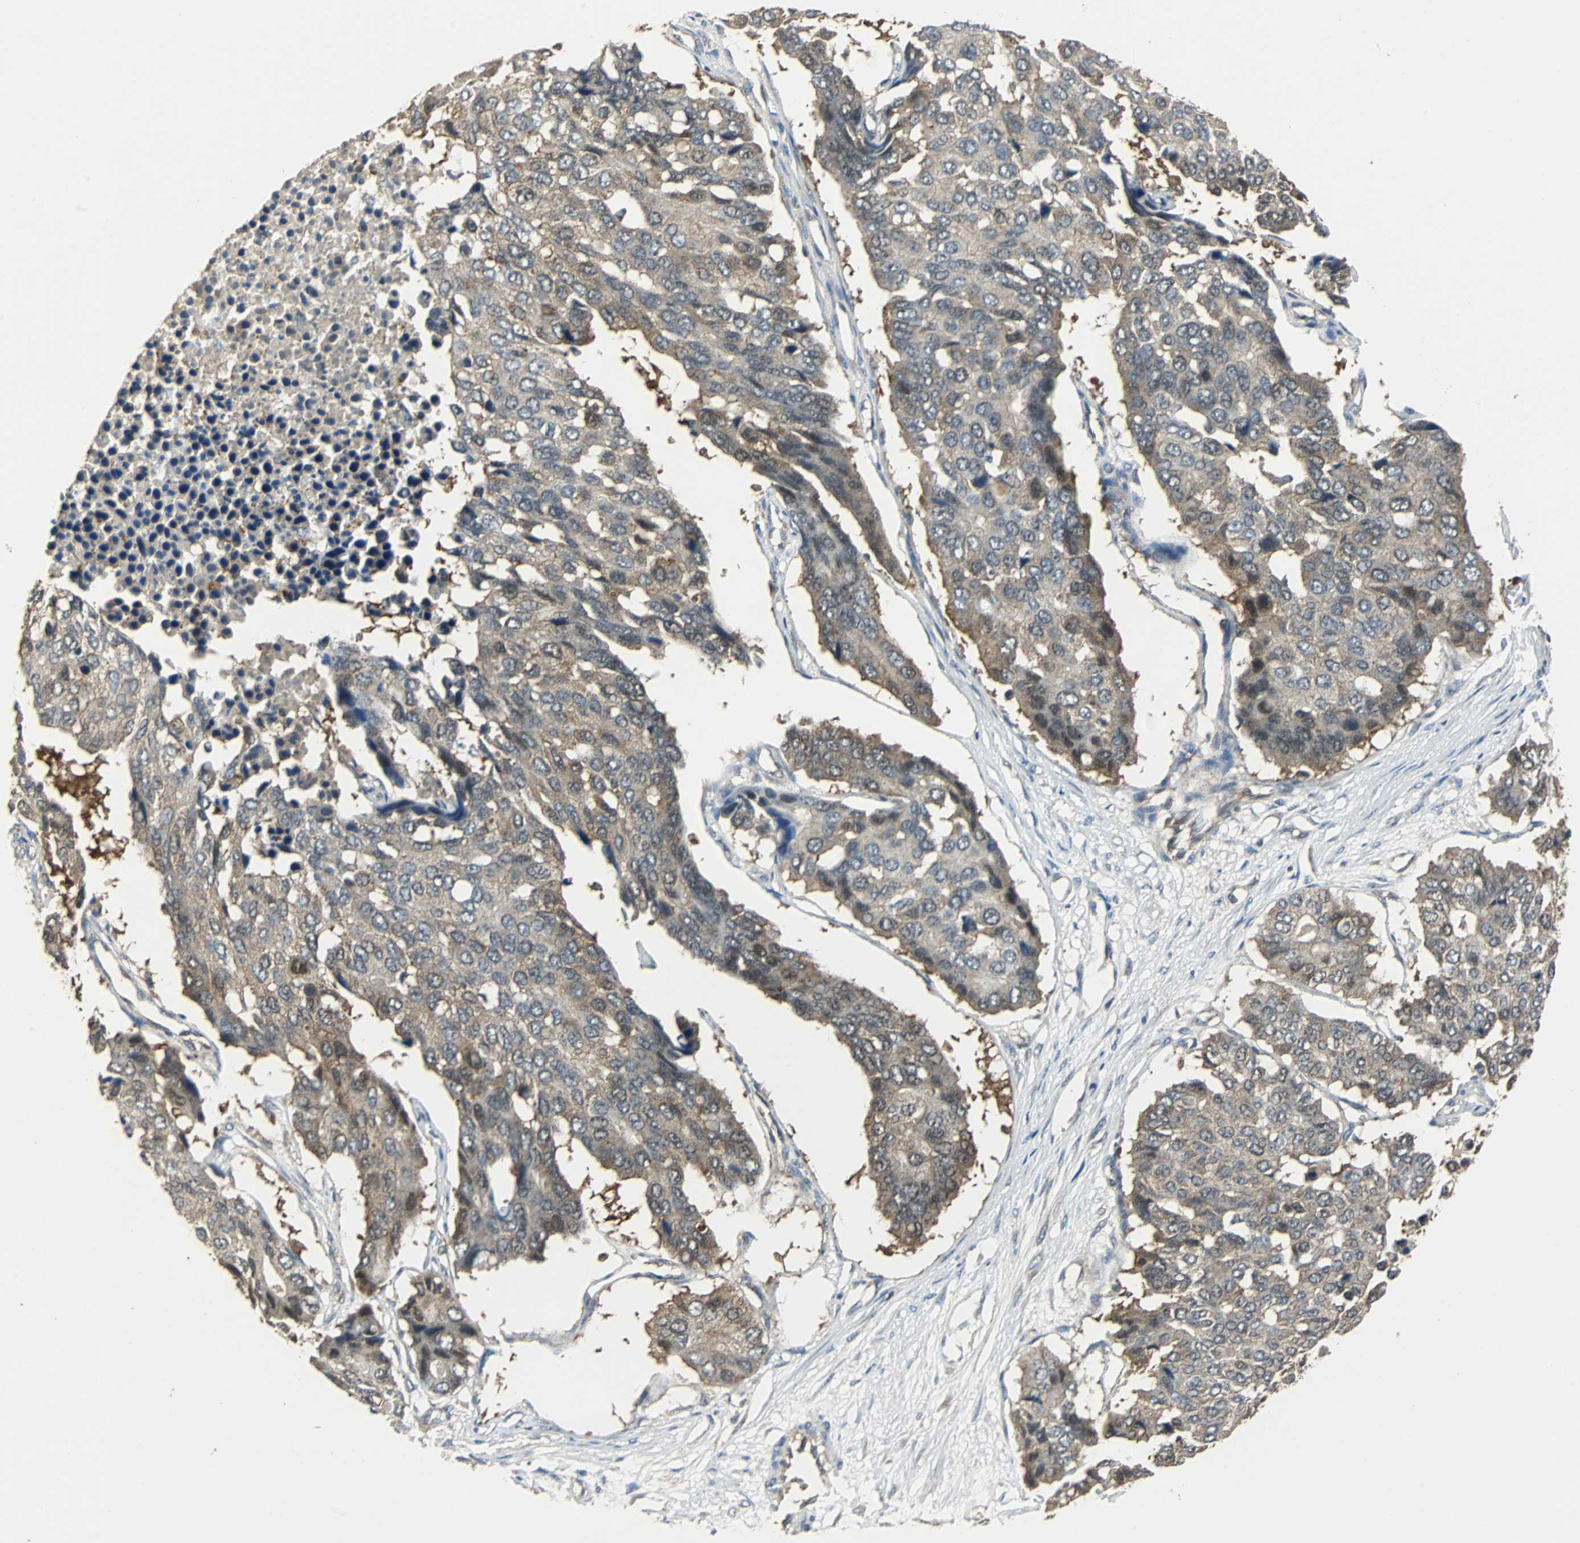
{"staining": {"intensity": "moderate", "quantity": "25%-75%", "location": "cytoplasmic/membranous"}, "tissue": "pancreatic cancer", "cell_type": "Tumor cells", "image_type": "cancer", "snomed": [{"axis": "morphology", "description": "Adenocarcinoma, NOS"}, {"axis": "topography", "description": "Pancreas"}], "caption": "IHC of human adenocarcinoma (pancreatic) demonstrates medium levels of moderate cytoplasmic/membranous expression in approximately 25%-75% of tumor cells.", "gene": "VBP1", "patient": {"sex": "male", "age": 50}}